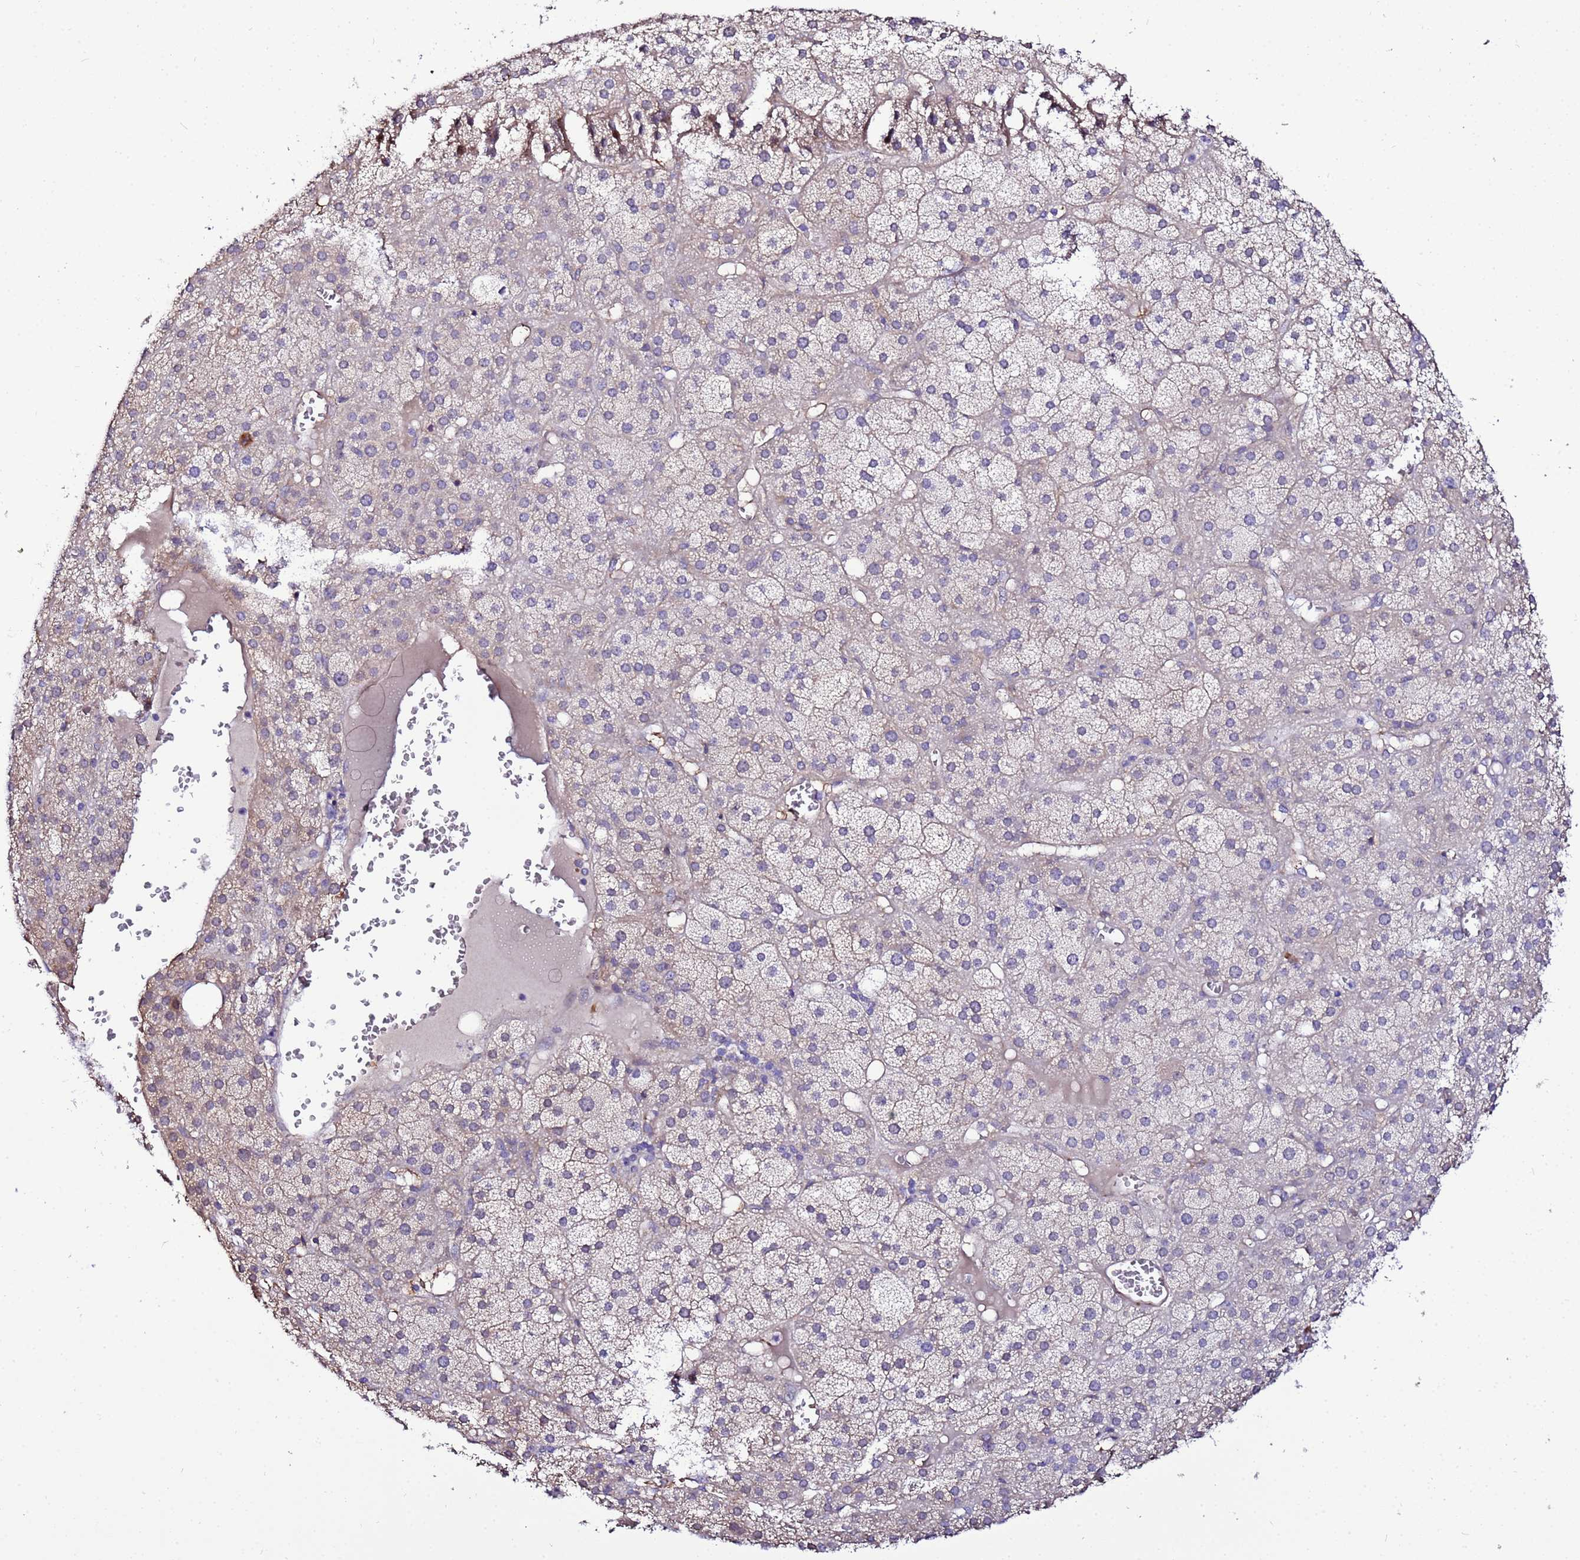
{"staining": {"intensity": "moderate", "quantity": "<25%", "location": "cytoplasmic/membranous"}, "tissue": "adrenal gland", "cell_type": "Glandular cells", "image_type": "normal", "snomed": [{"axis": "morphology", "description": "Normal tissue, NOS"}, {"axis": "topography", "description": "Adrenal gland"}], "caption": "Approximately <25% of glandular cells in benign adrenal gland demonstrate moderate cytoplasmic/membranous protein staining as visualized by brown immunohistochemical staining.", "gene": "JRKL", "patient": {"sex": "female", "age": 61}}